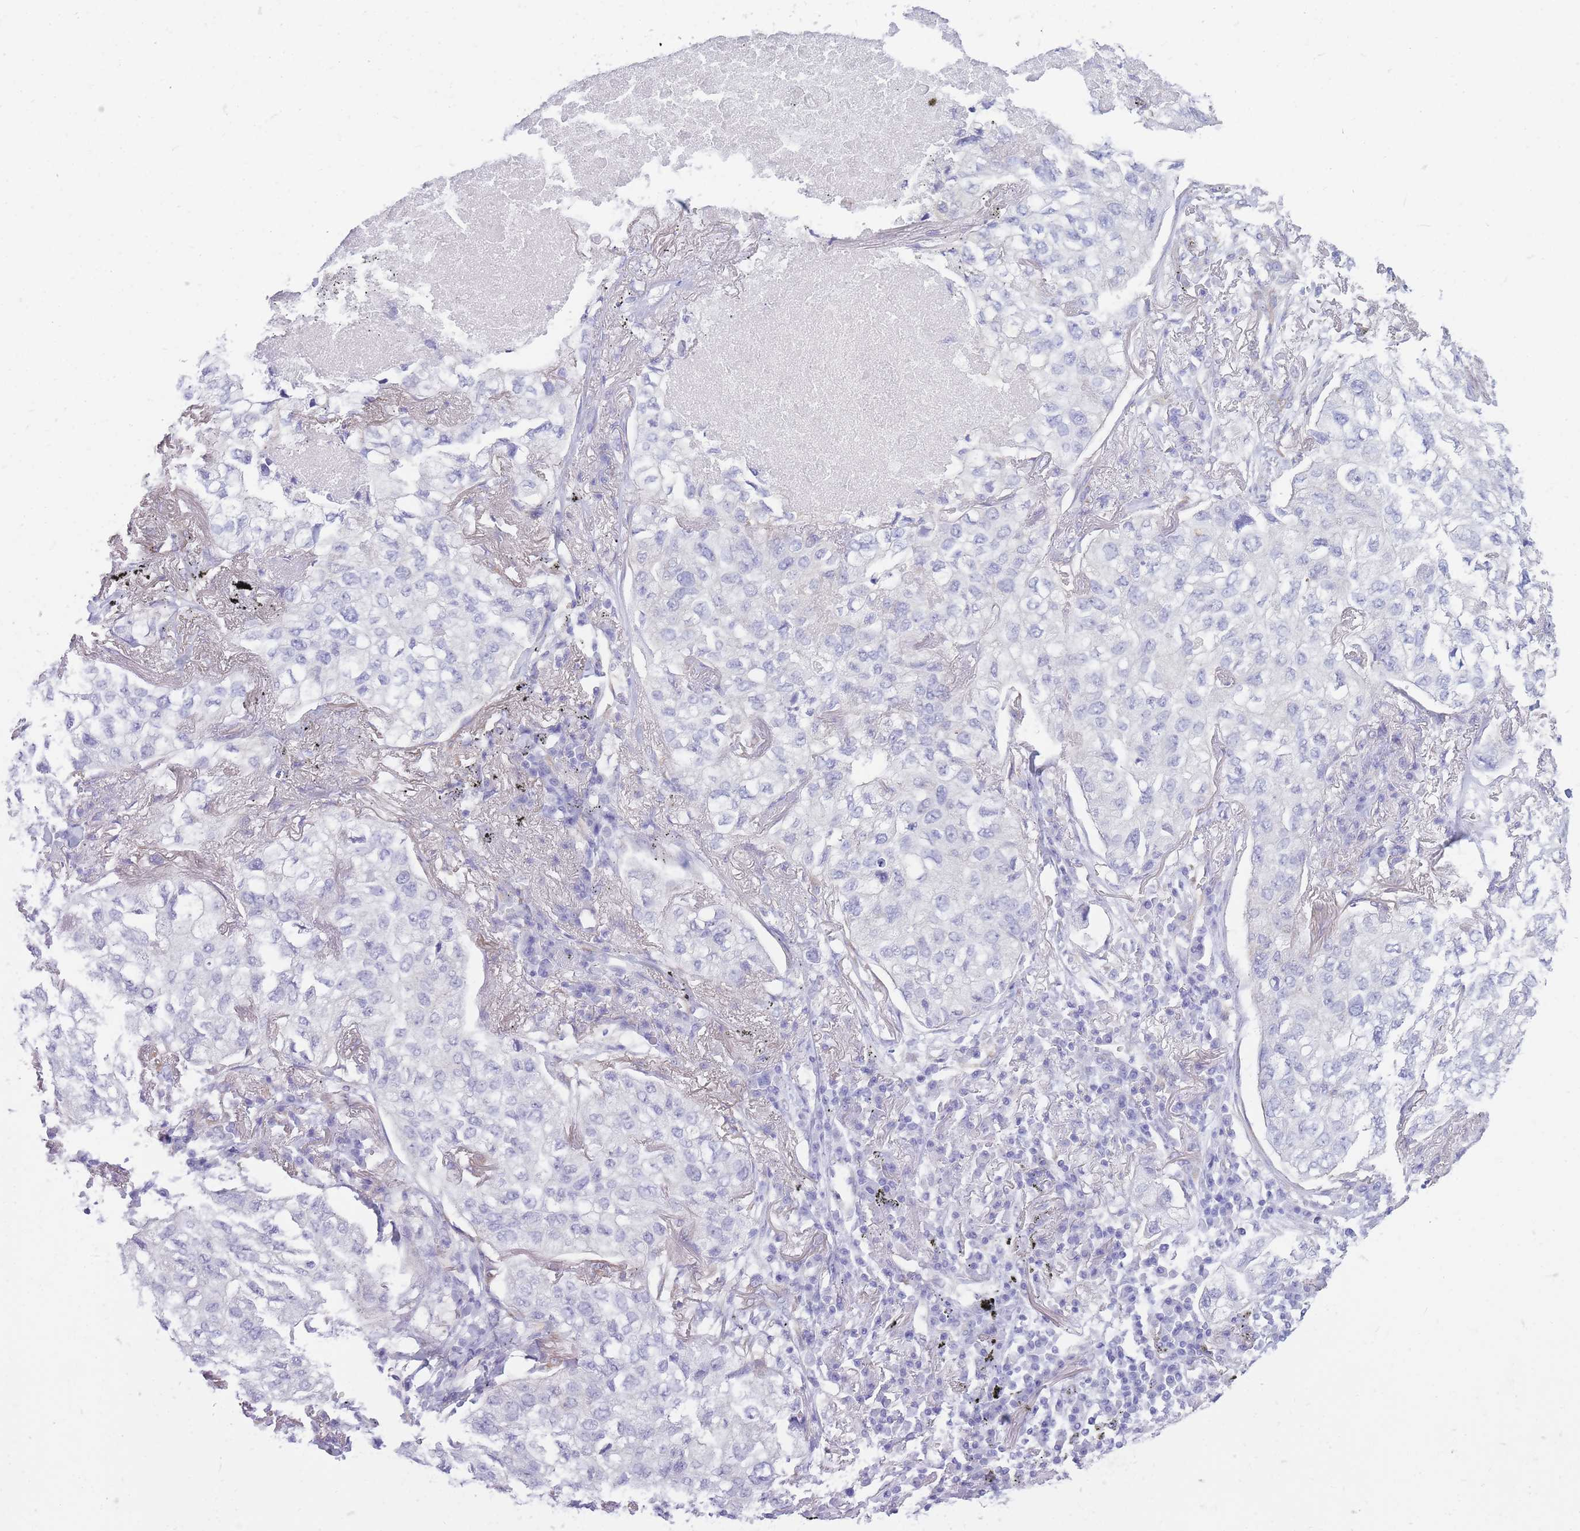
{"staining": {"intensity": "negative", "quantity": "none", "location": "none"}, "tissue": "lung cancer", "cell_type": "Tumor cells", "image_type": "cancer", "snomed": [{"axis": "morphology", "description": "Adenocarcinoma, NOS"}, {"axis": "topography", "description": "Lung"}], "caption": "An immunohistochemistry image of lung adenocarcinoma is shown. There is no staining in tumor cells of lung adenocarcinoma.", "gene": "MTSS2", "patient": {"sex": "male", "age": 65}}